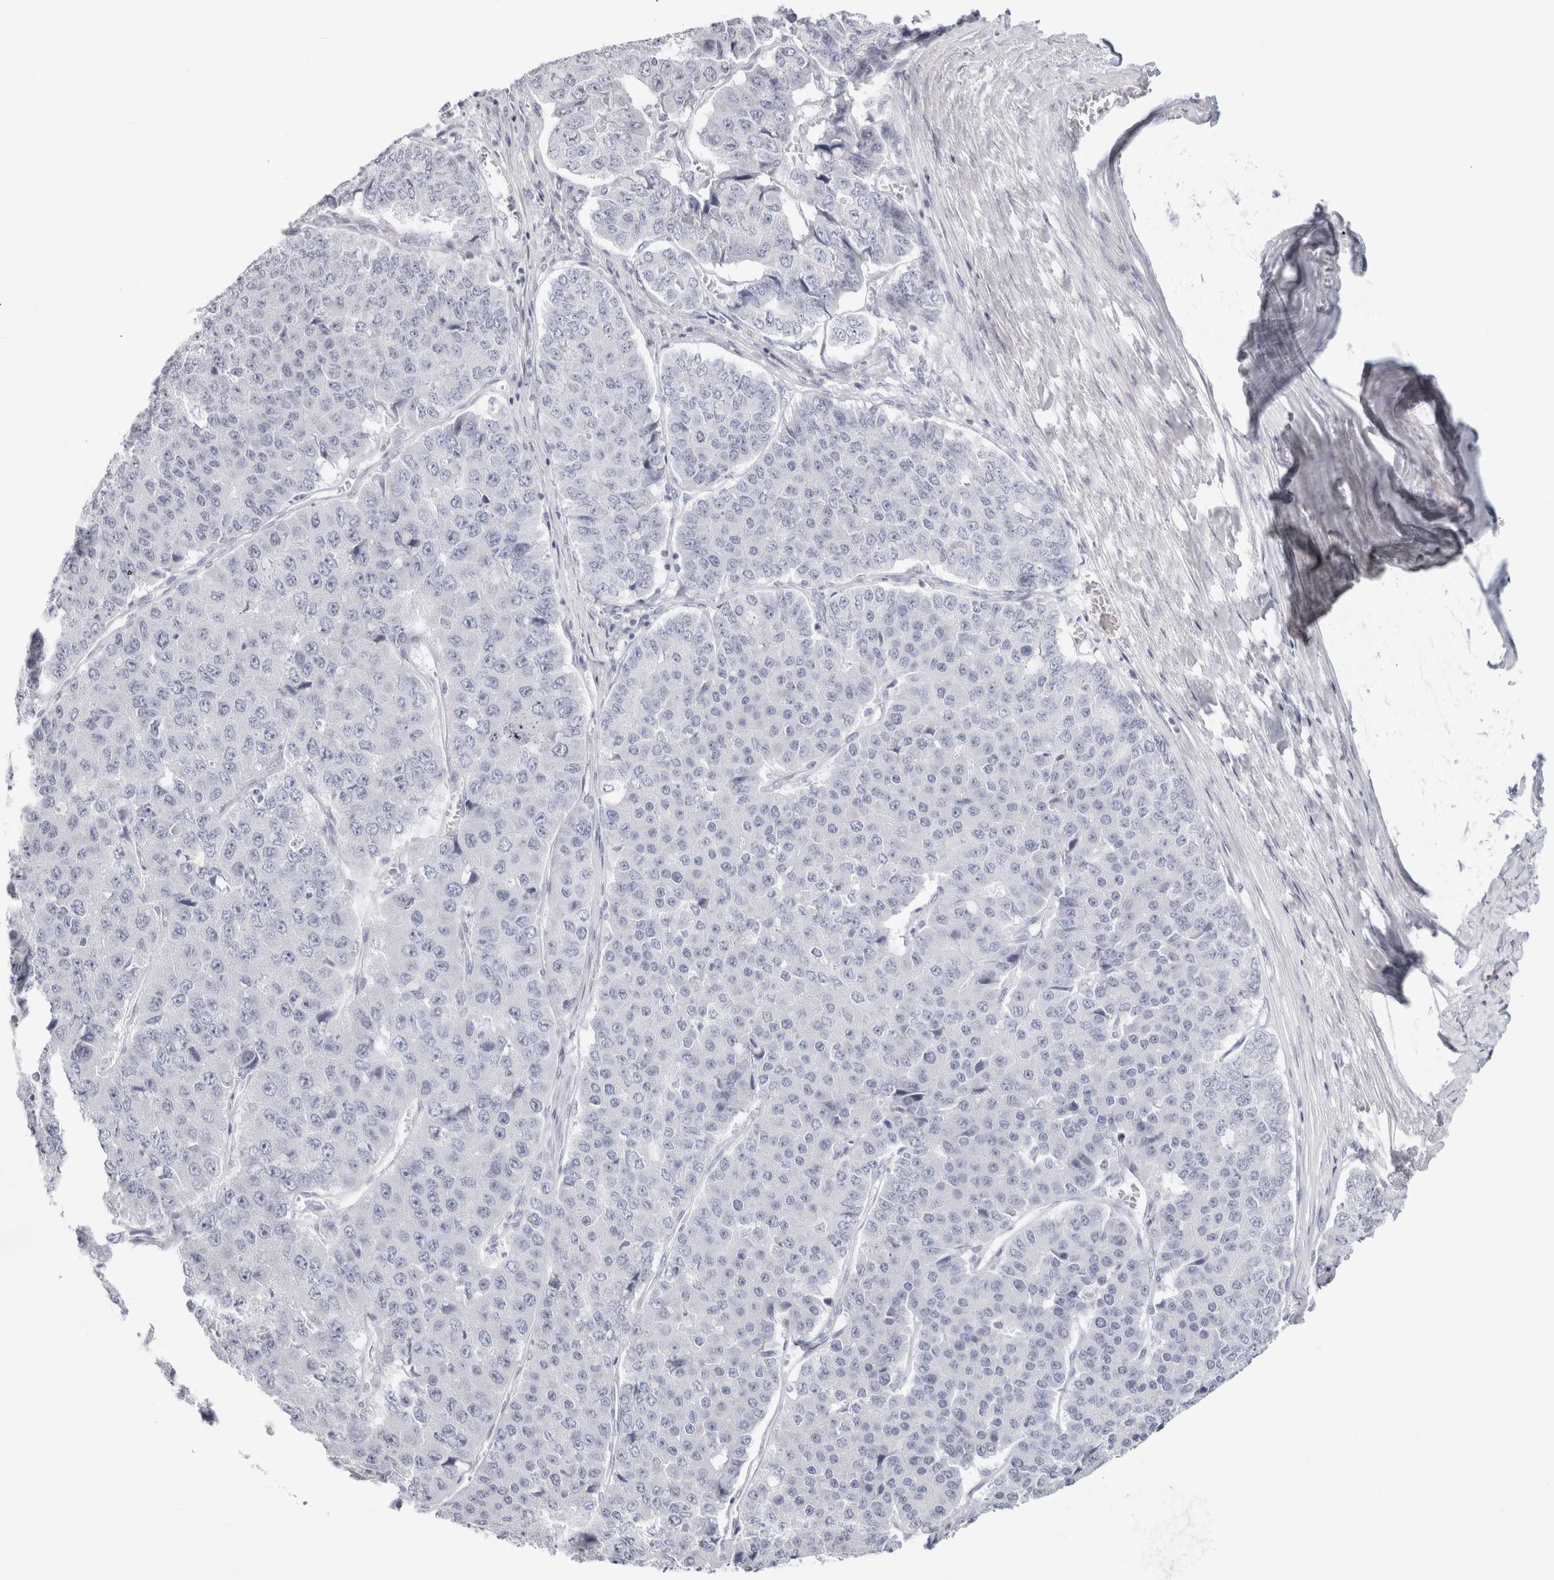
{"staining": {"intensity": "negative", "quantity": "none", "location": "none"}, "tissue": "pancreatic cancer", "cell_type": "Tumor cells", "image_type": "cancer", "snomed": [{"axis": "morphology", "description": "Adenocarcinoma, NOS"}, {"axis": "topography", "description": "Pancreas"}], "caption": "Human pancreatic cancer stained for a protein using immunohistochemistry reveals no expression in tumor cells.", "gene": "GARIN1A", "patient": {"sex": "male", "age": 50}}